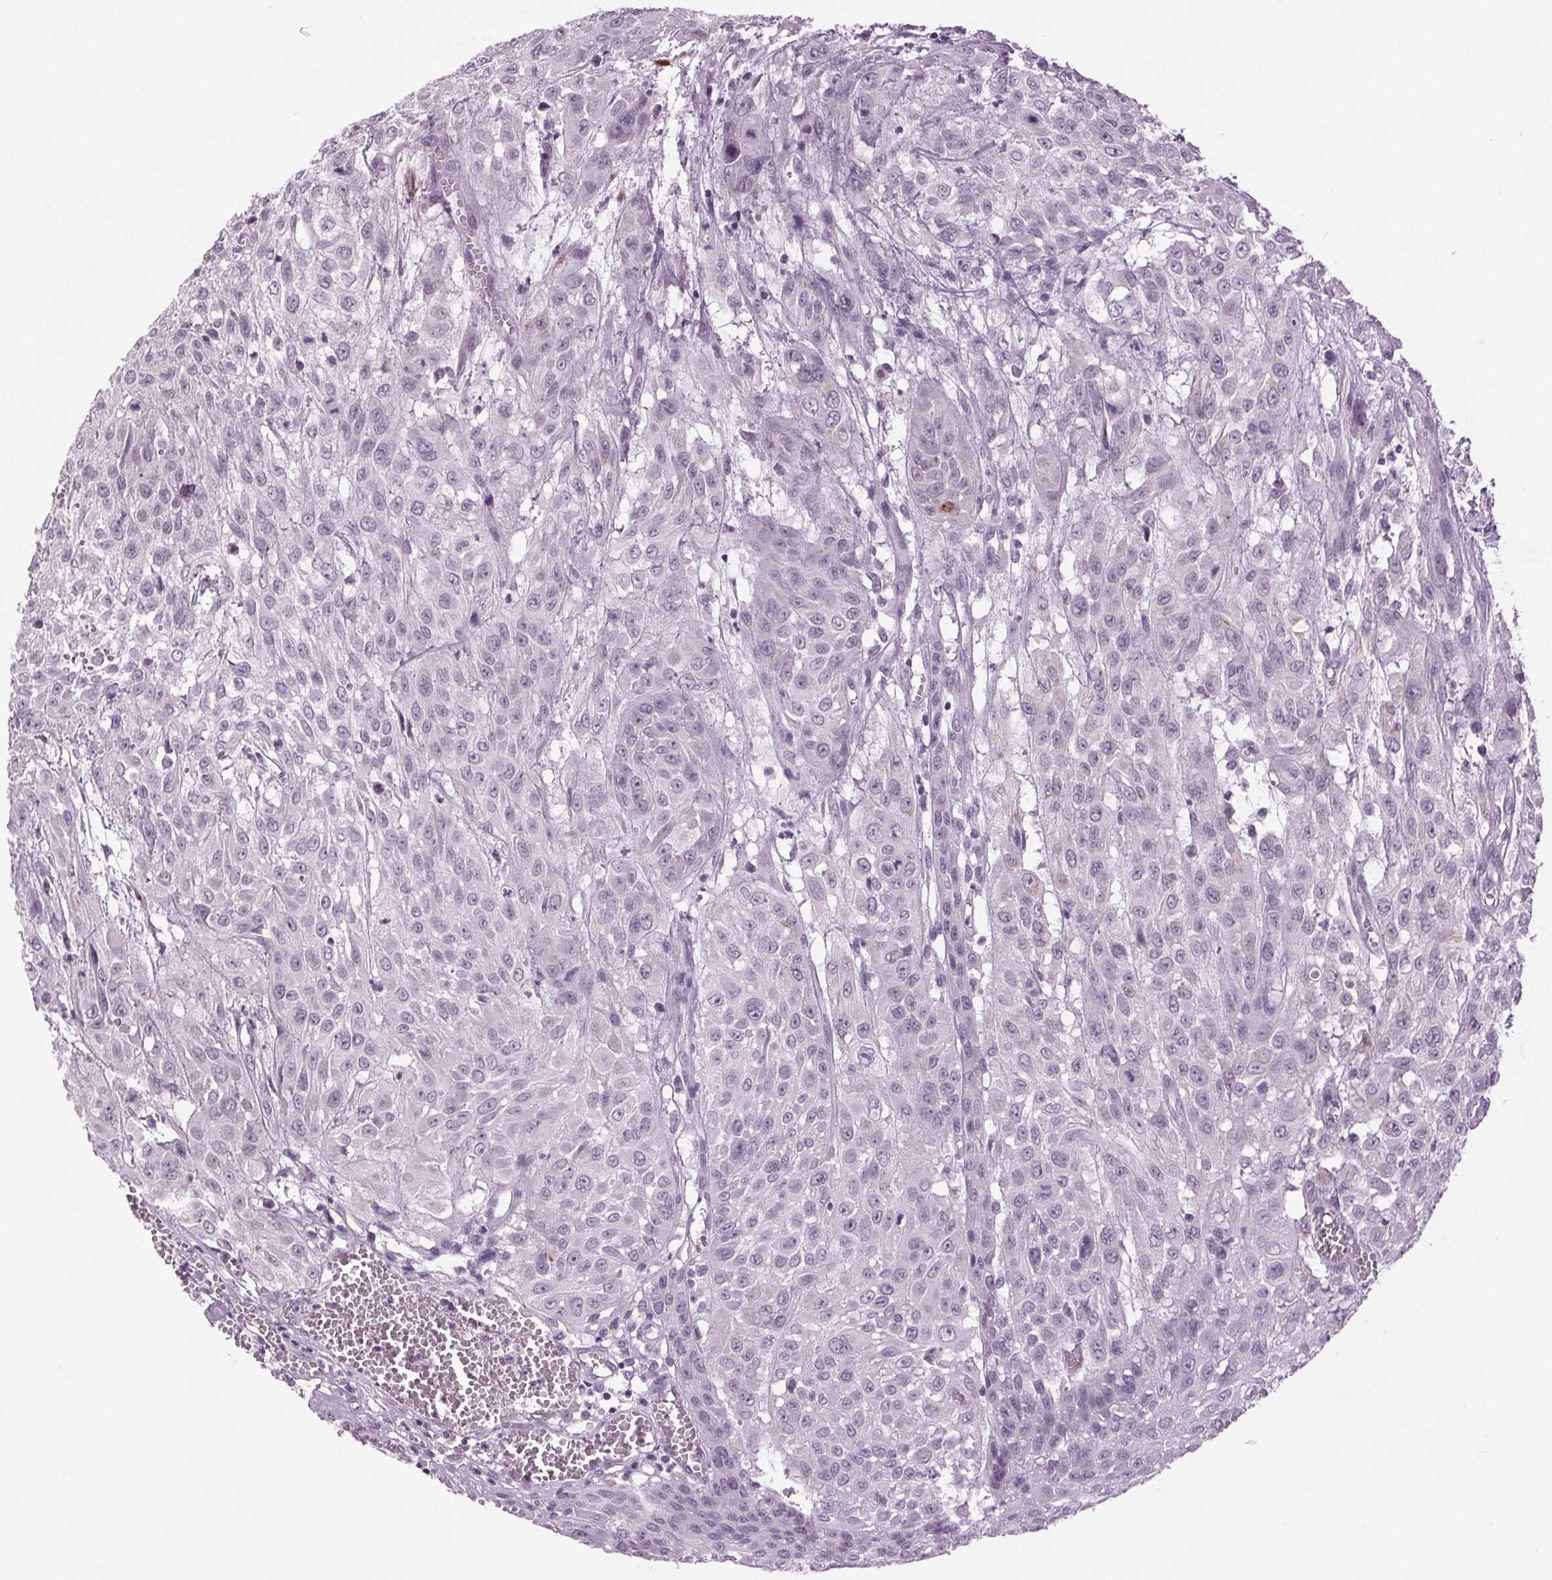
{"staining": {"intensity": "negative", "quantity": "none", "location": "none"}, "tissue": "urothelial cancer", "cell_type": "Tumor cells", "image_type": "cancer", "snomed": [{"axis": "morphology", "description": "Urothelial carcinoma, High grade"}, {"axis": "topography", "description": "Urinary bladder"}], "caption": "This is an immunohistochemistry (IHC) photomicrograph of high-grade urothelial carcinoma. There is no expression in tumor cells.", "gene": "DNAH12", "patient": {"sex": "male", "age": 57}}